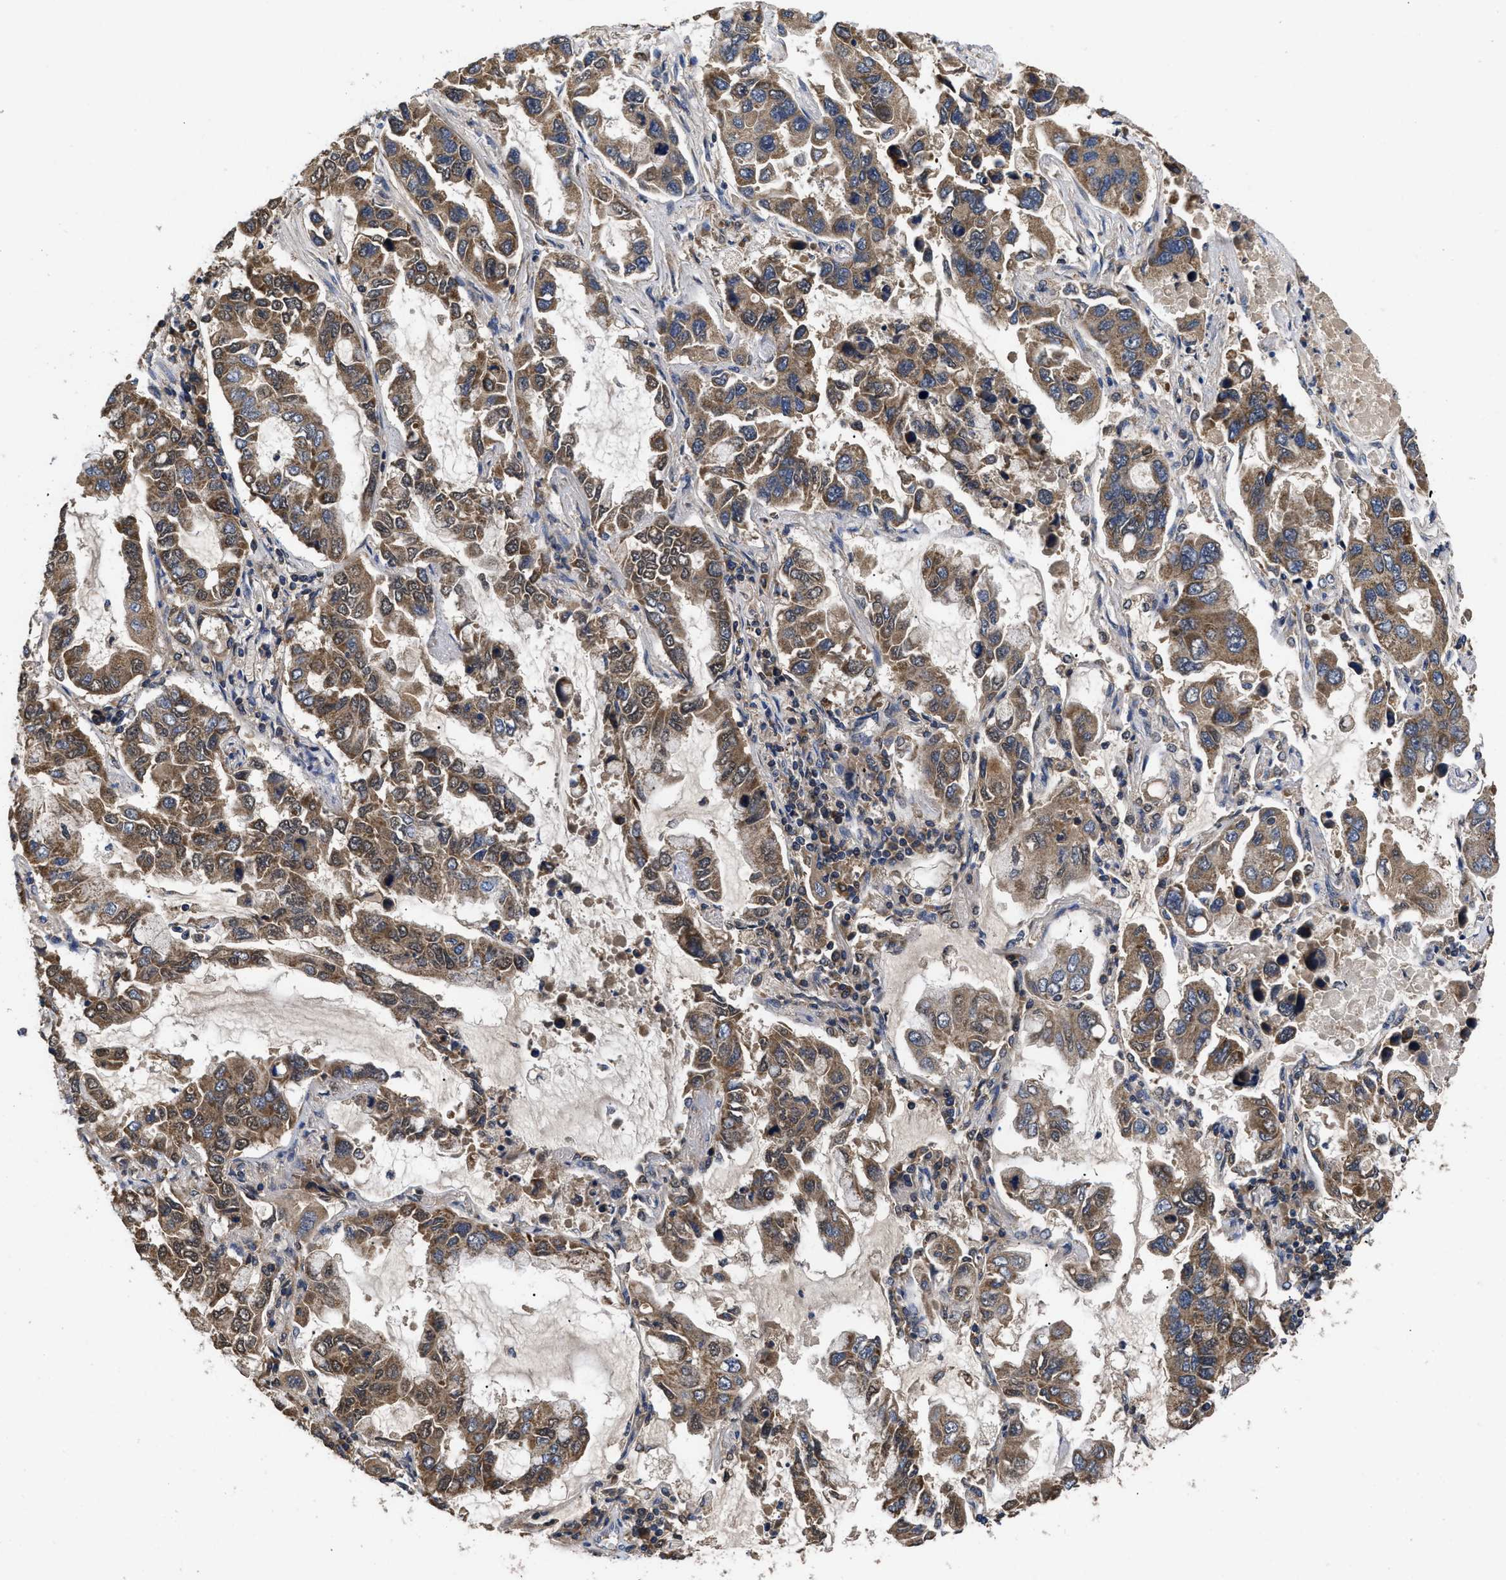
{"staining": {"intensity": "moderate", "quantity": ">75%", "location": "cytoplasmic/membranous"}, "tissue": "lung cancer", "cell_type": "Tumor cells", "image_type": "cancer", "snomed": [{"axis": "morphology", "description": "Adenocarcinoma, NOS"}, {"axis": "topography", "description": "Lung"}], "caption": "This is a micrograph of immunohistochemistry staining of lung cancer (adenocarcinoma), which shows moderate staining in the cytoplasmic/membranous of tumor cells.", "gene": "LRRC3", "patient": {"sex": "male", "age": 64}}